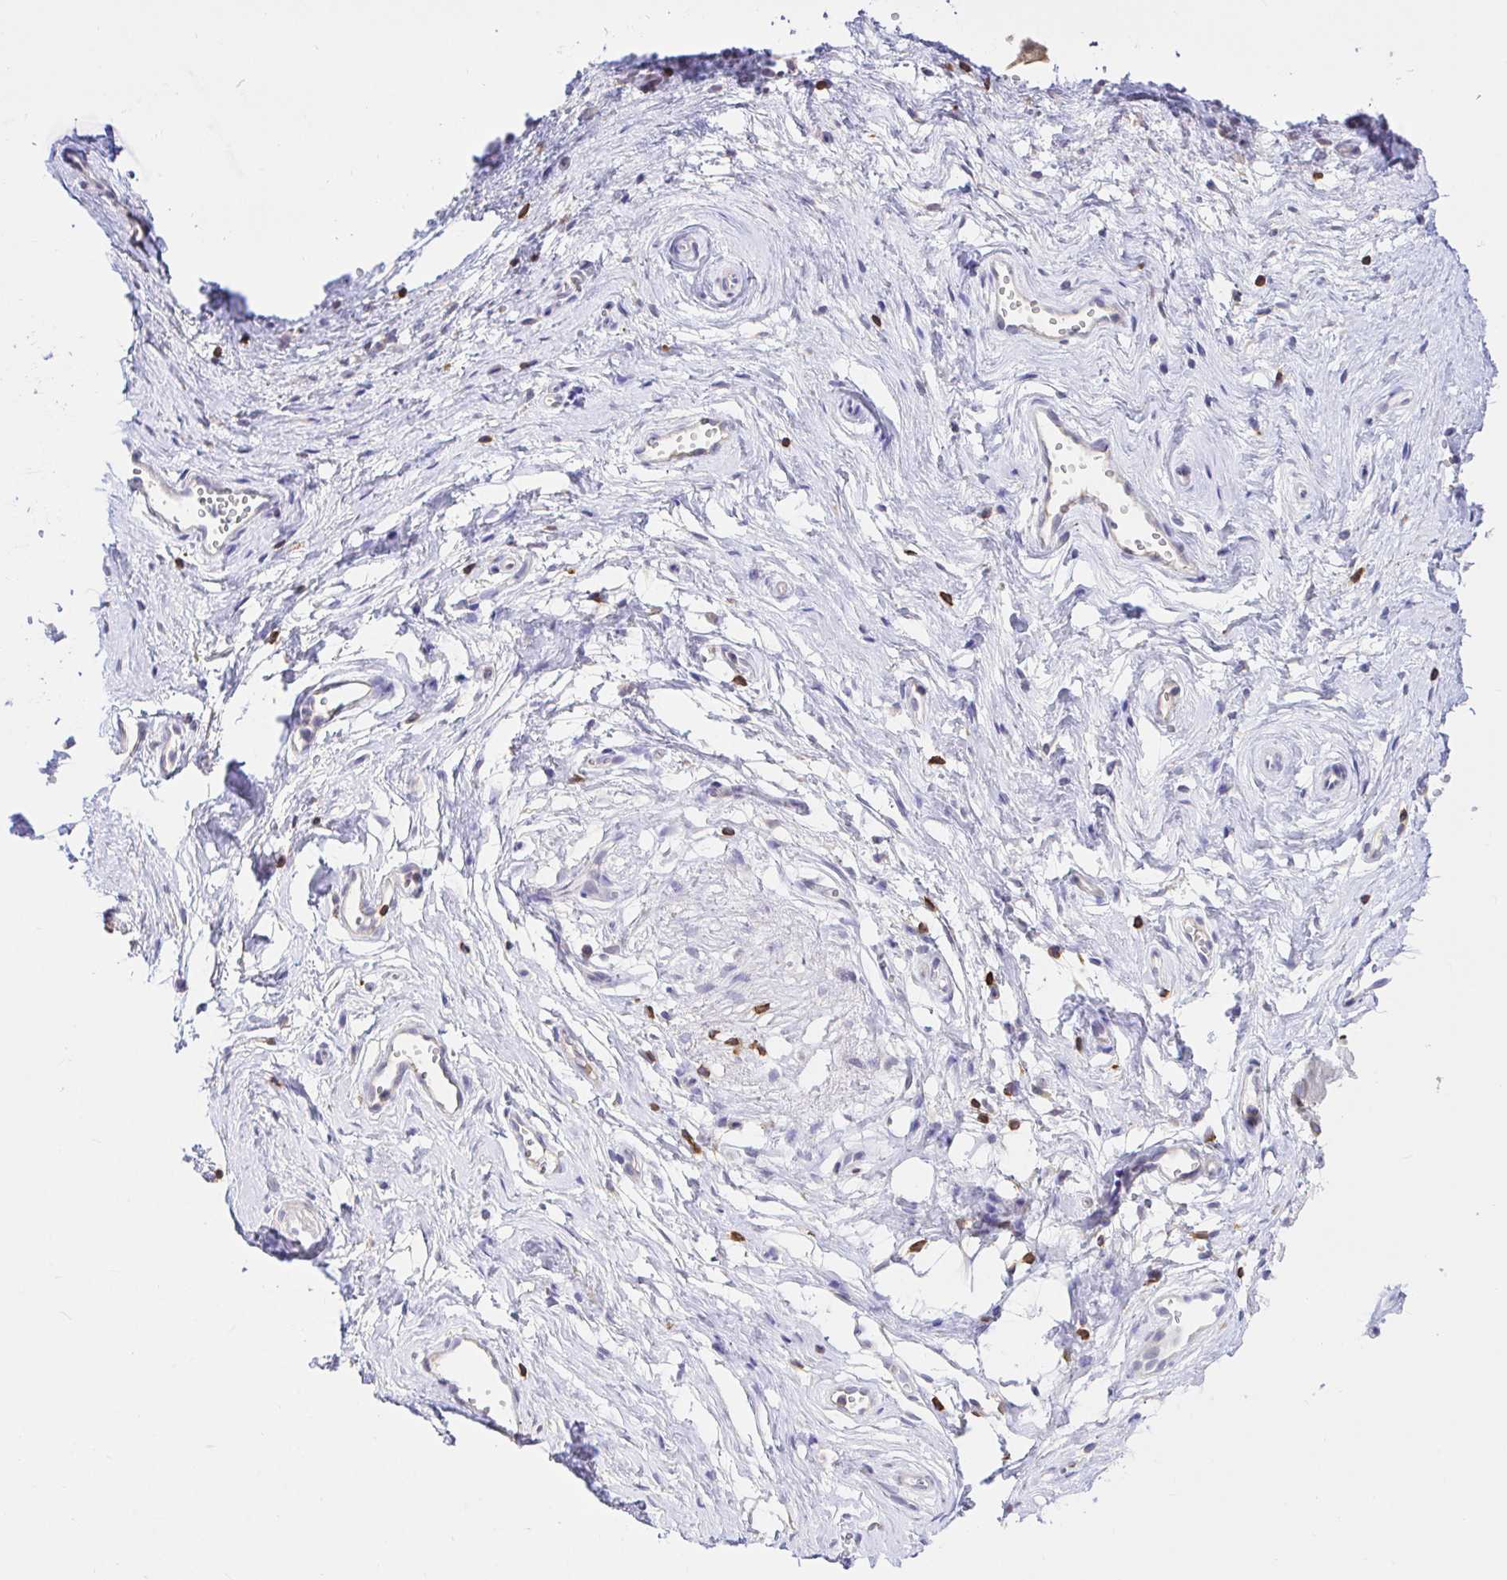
{"staining": {"intensity": "weak", "quantity": "<25%", "location": "cytoplasmic/membranous"}, "tissue": "vagina", "cell_type": "Squamous epithelial cells", "image_type": "normal", "snomed": [{"axis": "morphology", "description": "Normal tissue, NOS"}, {"axis": "topography", "description": "Vagina"}], "caption": "IHC histopathology image of benign vagina: vagina stained with DAB displays no significant protein staining in squamous epithelial cells.", "gene": "SKAP1", "patient": {"sex": "female", "age": 38}}